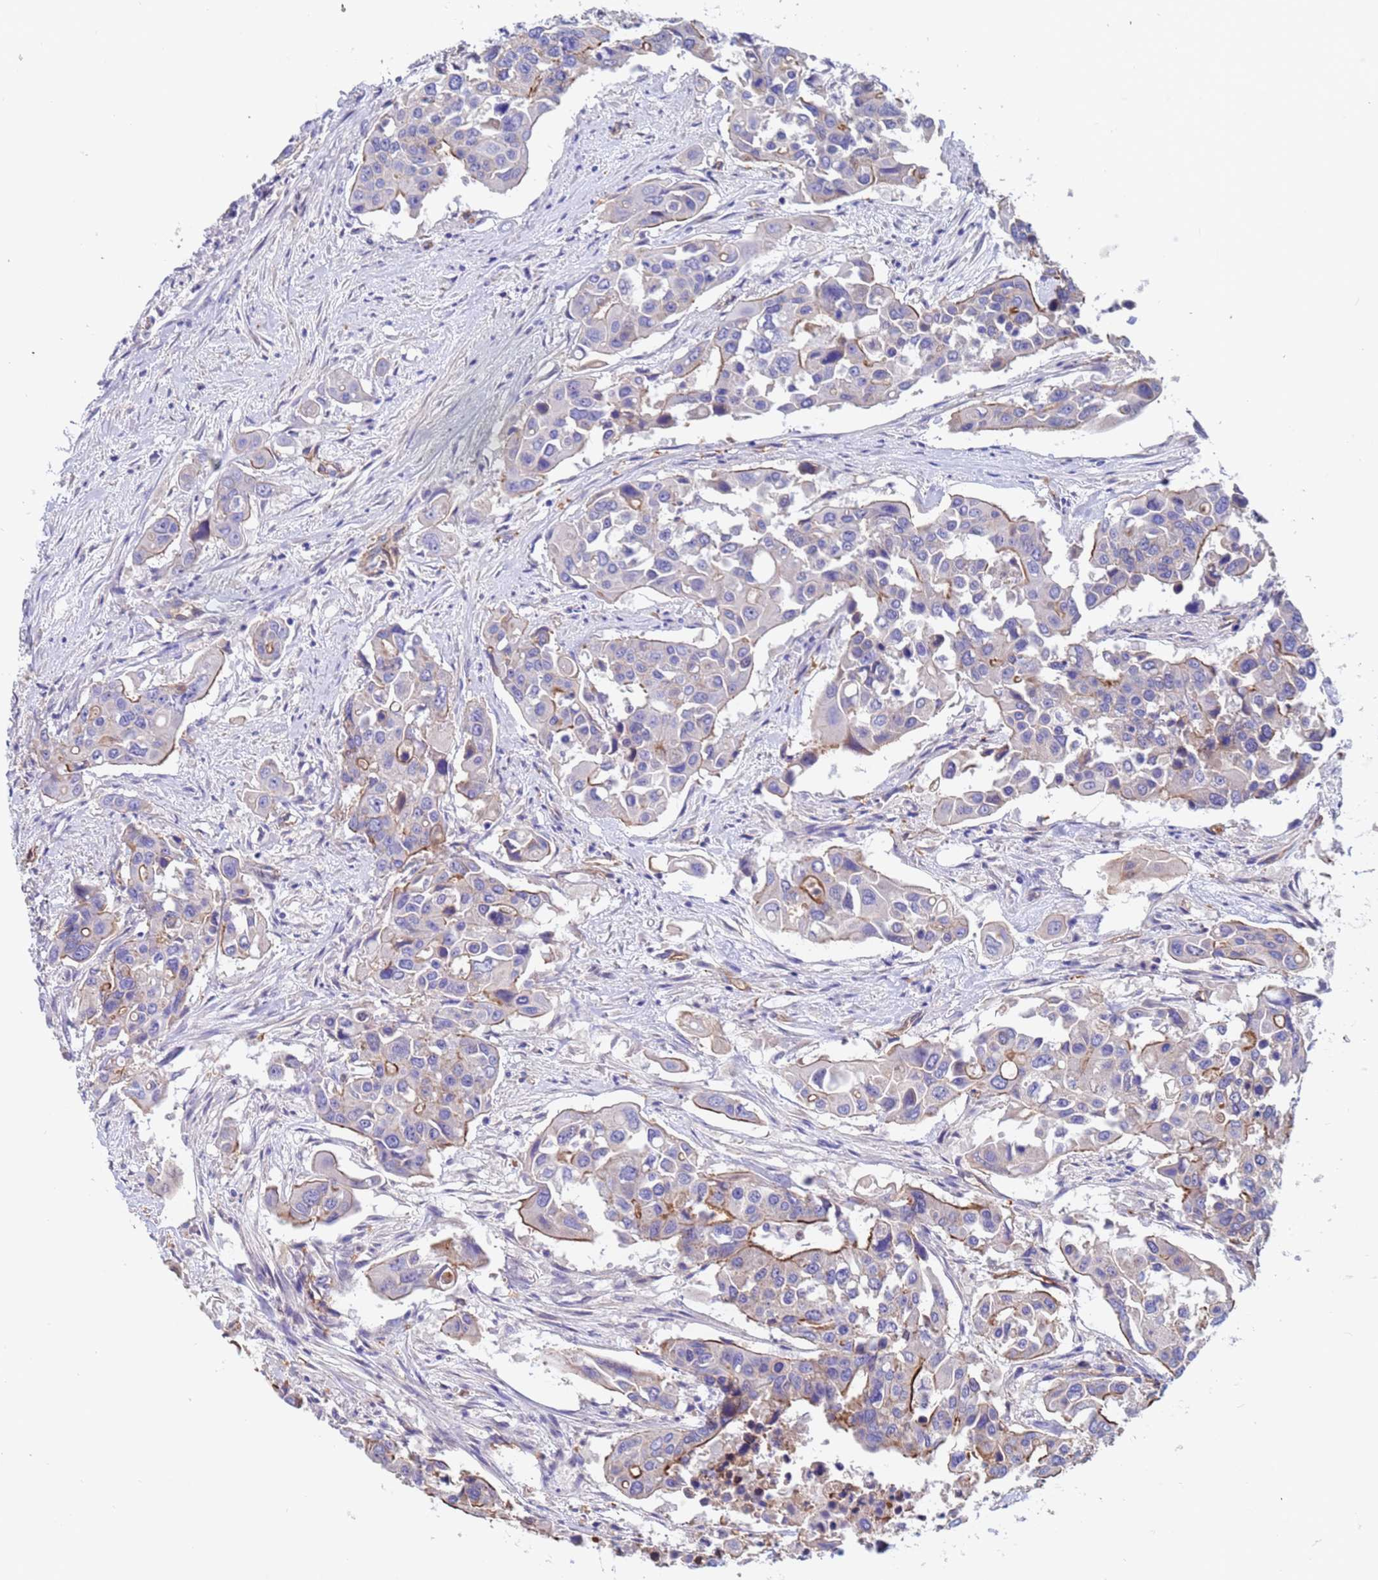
{"staining": {"intensity": "moderate", "quantity": "25%-75%", "location": "cytoplasmic/membranous"}, "tissue": "colorectal cancer", "cell_type": "Tumor cells", "image_type": "cancer", "snomed": [{"axis": "morphology", "description": "Adenocarcinoma, NOS"}, {"axis": "topography", "description": "Colon"}], "caption": "The micrograph demonstrates a brown stain indicating the presence of a protein in the cytoplasmic/membranous of tumor cells in adenocarcinoma (colorectal). (IHC, brightfield microscopy, high magnification).", "gene": "ZNF248", "patient": {"sex": "male", "age": 77}}